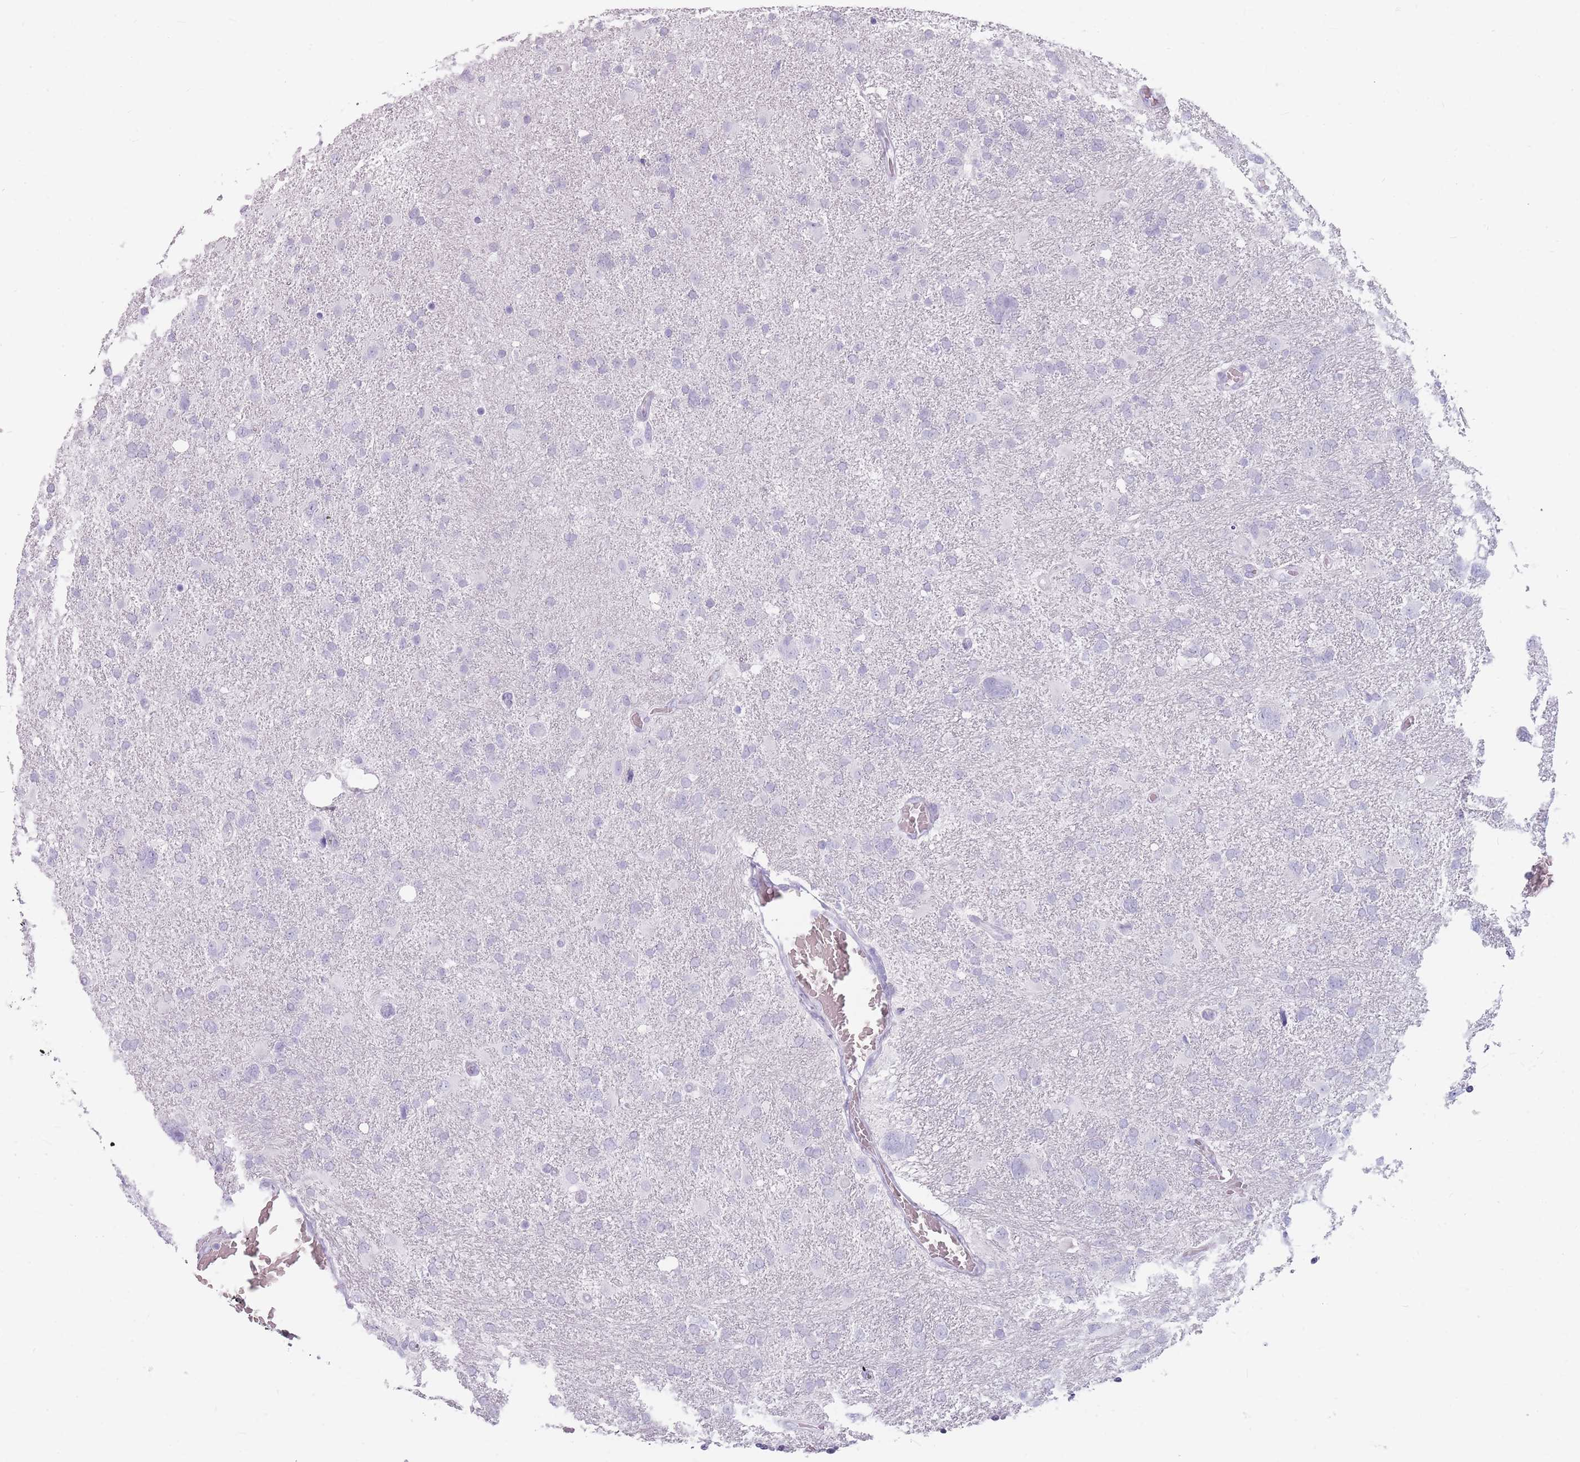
{"staining": {"intensity": "negative", "quantity": "none", "location": "none"}, "tissue": "glioma", "cell_type": "Tumor cells", "image_type": "cancer", "snomed": [{"axis": "morphology", "description": "Glioma, malignant, High grade"}, {"axis": "topography", "description": "Brain"}], "caption": "DAB (3,3'-diaminobenzidine) immunohistochemical staining of glioma displays no significant positivity in tumor cells.", "gene": "CCNO", "patient": {"sex": "male", "age": 61}}